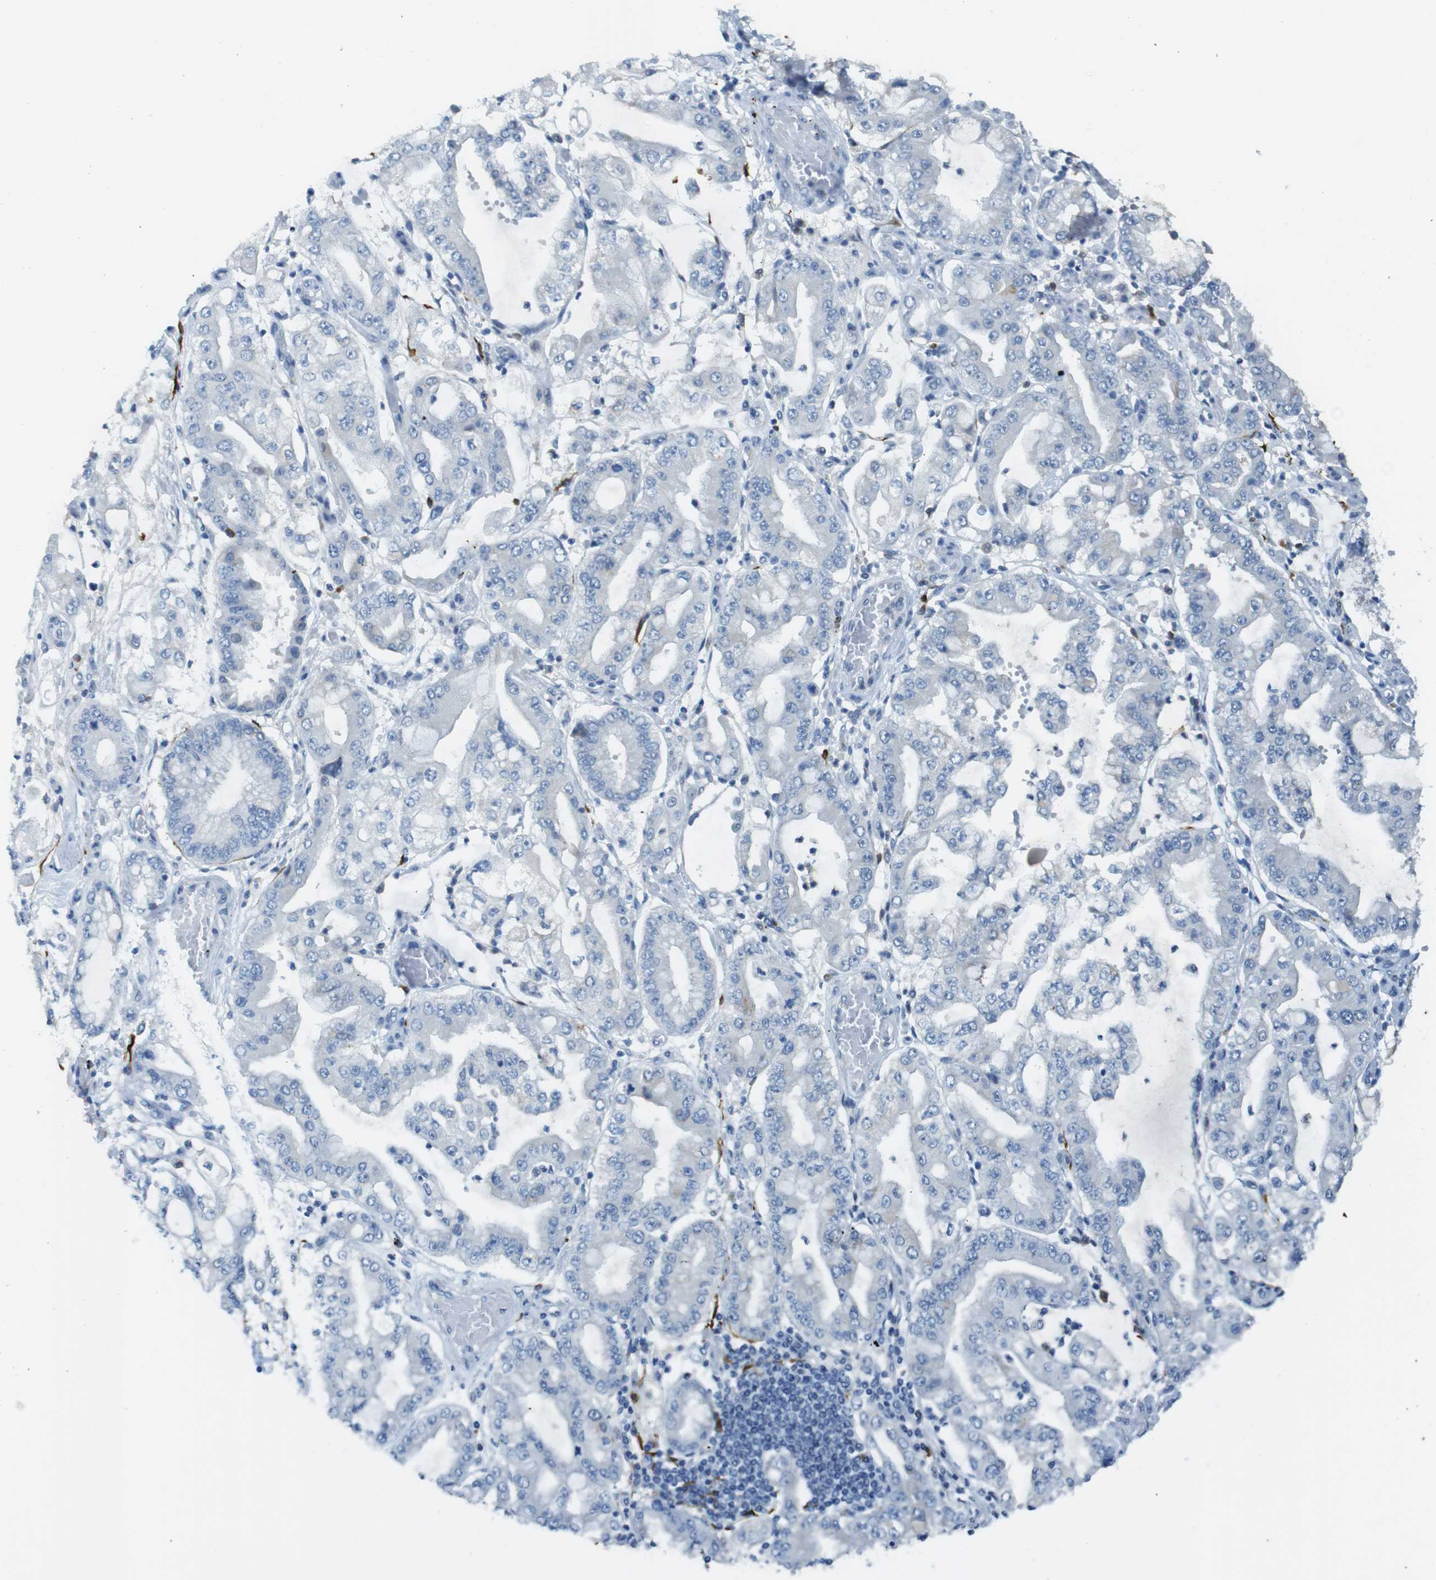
{"staining": {"intensity": "negative", "quantity": "none", "location": "none"}, "tissue": "stomach cancer", "cell_type": "Tumor cells", "image_type": "cancer", "snomed": [{"axis": "morphology", "description": "Adenocarcinoma, NOS"}, {"axis": "topography", "description": "Stomach"}], "caption": "This is a micrograph of immunohistochemistry staining of stomach cancer (adenocarcinoma), which shows no staining in tumor cells. Brightfield microscopy of immunohistochemistry (IHC) stained with DAB (3,3'-diaminobenzidine) (brown) and hematoxylin (blue), captured at high magnification.", "gene": "CD320", "patient": {"sex": "male", "age": 76}}